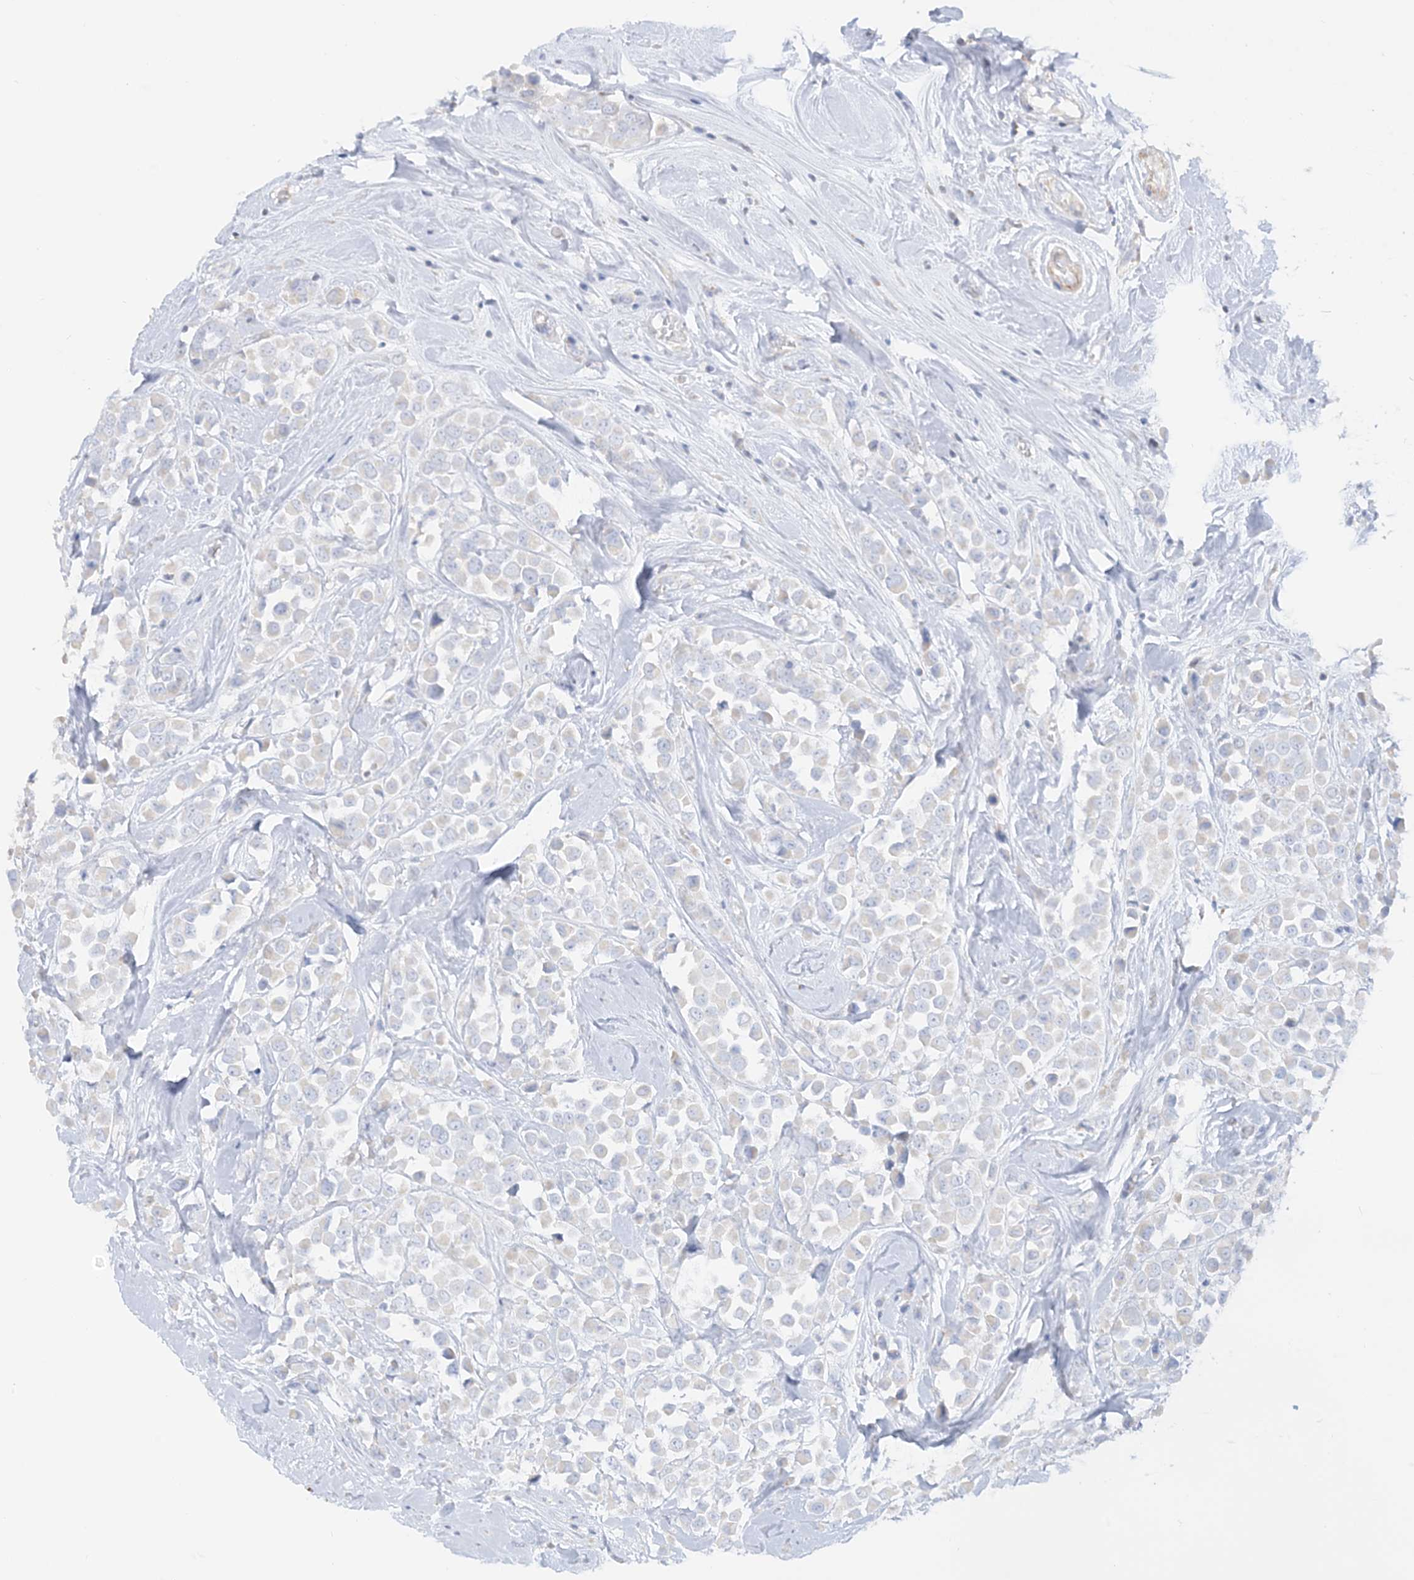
{"staining": {"intensity": "negative", "quantity": "none", "location": "none"}, "tissue": "breast cancer", "cell_type": "Tumor cells", "image_type": "cancer", "snomed": [{"axis": "morphology", "description": "Duct carcinoma"}, {"axis": "topography", "description": "Breast"}], "caption": "DAB (3,3'-diaminobenzidine) immunohistochemical staining of intraductal carcinoma (breast) reveals no significant expression in tumor cells.", "gene": "SLC26A3", "patient": {"sex": "female", "age": 61}}